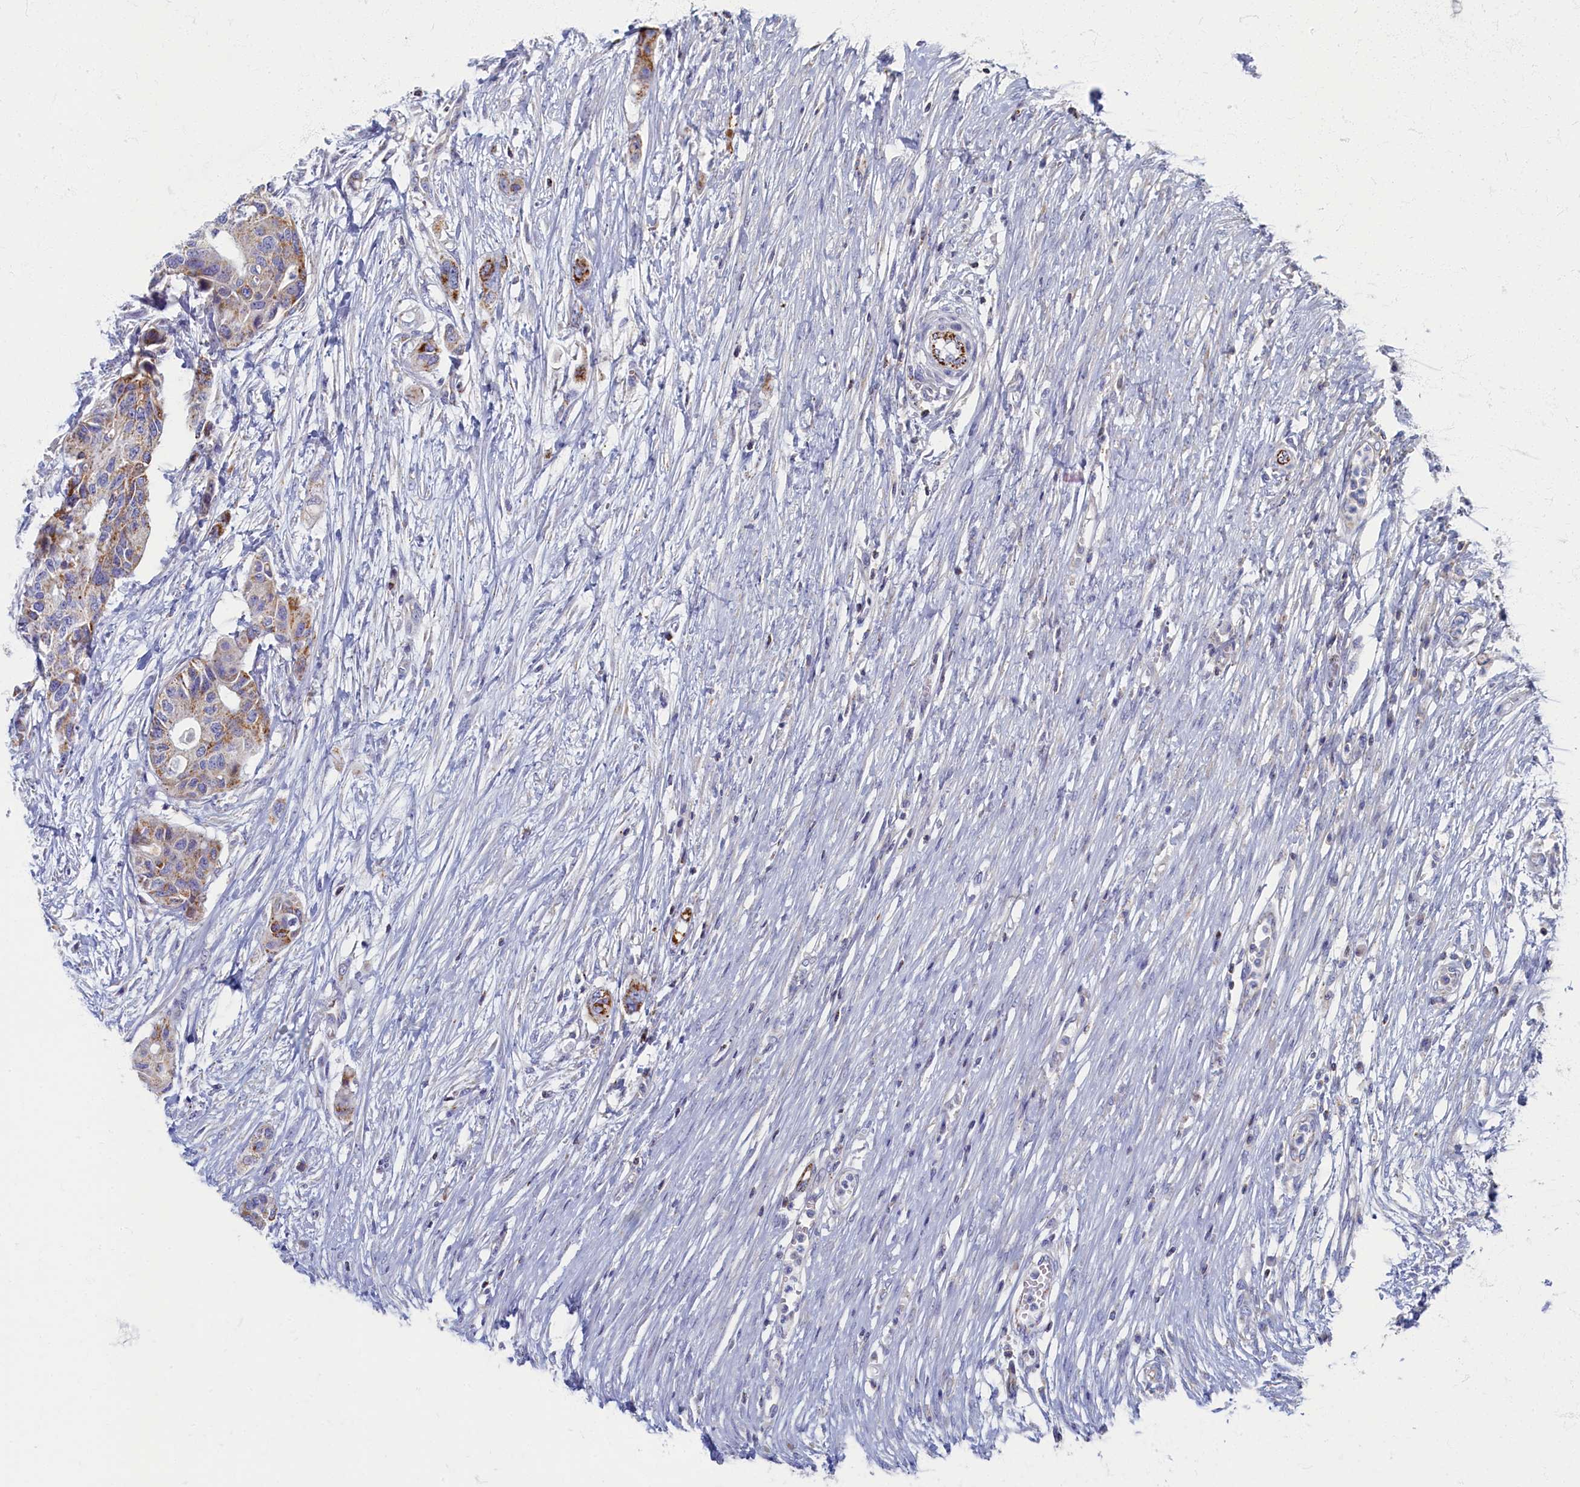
{"staining": {"intensity": "moderate", "quantity": "<25%", "location": "cytoplasmic/membranous"}, "tissue": "colorectal cancer", "cell_type": "Tumor cells", "image_type": "cancer", "snomed": [{"axis": "morphology", "description": "Adenocarcinoma, NOS"}, {"axis": "topography", "description": "Colon"}], "caption": "Moderate cytoplasmic/membranous protein positivity is present in approximately <25% of tumor cells in adenocarcinoma (colorectal).", "gene": "OCIAD2", "patient": {"sex": "male", "age": 77}}